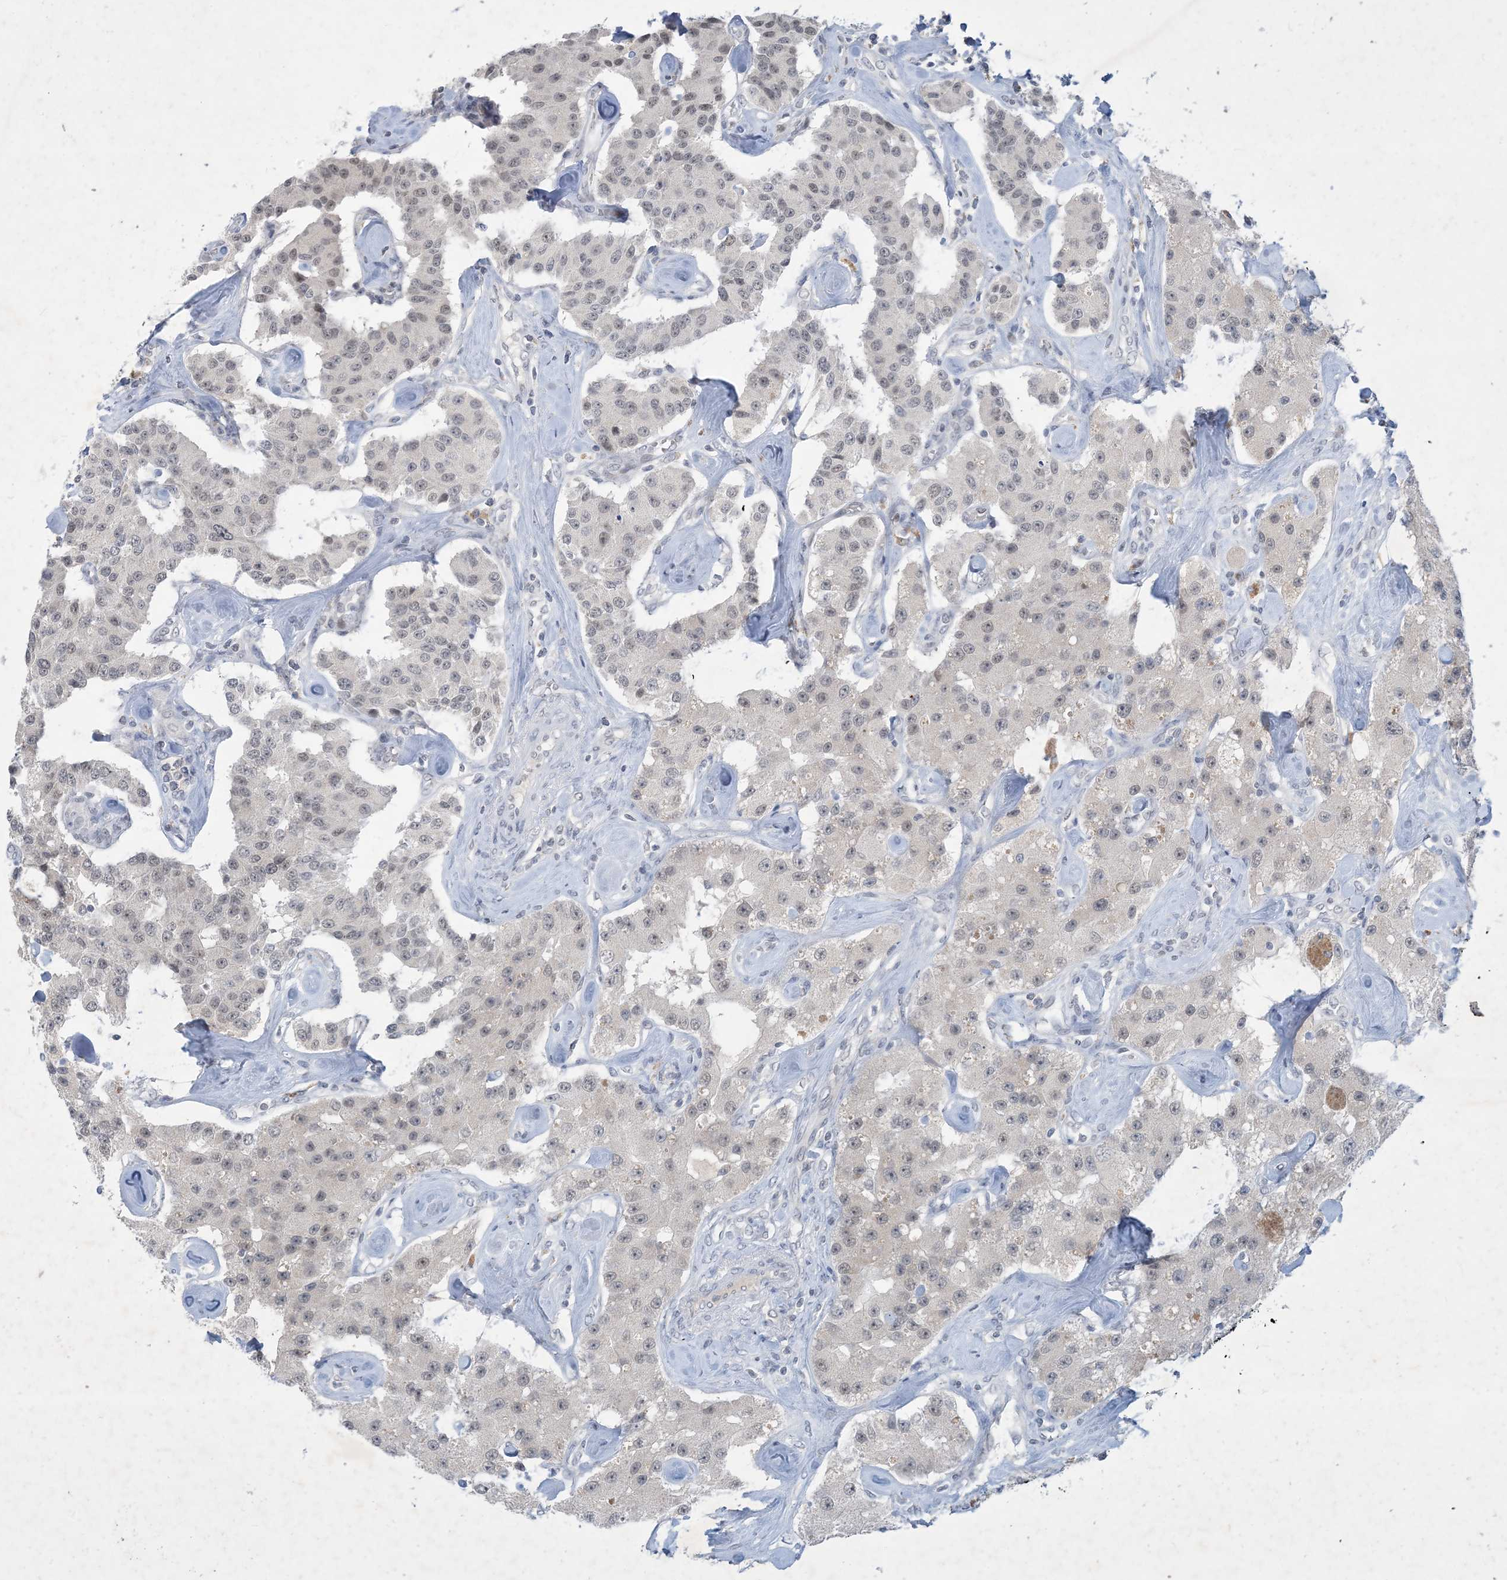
{"staining": {"intensity": "weak", "quantity": "<25%", "location": "nuclear"}, "tissue": "carcinoid", "cell_type": "Tumor cells", "image_type": "cancer", "snomed": [{"axis": "morphology", "description": "Carcinoid, malignant, NOS"}, {"axis": "topography", "description": "Pancreas"}], "caption": "Protein analysis of carcinoid exhibits no significant staining in tumor cells.", "gene": "ZNF674", "patient": {"sex": "male", "age": 41}}